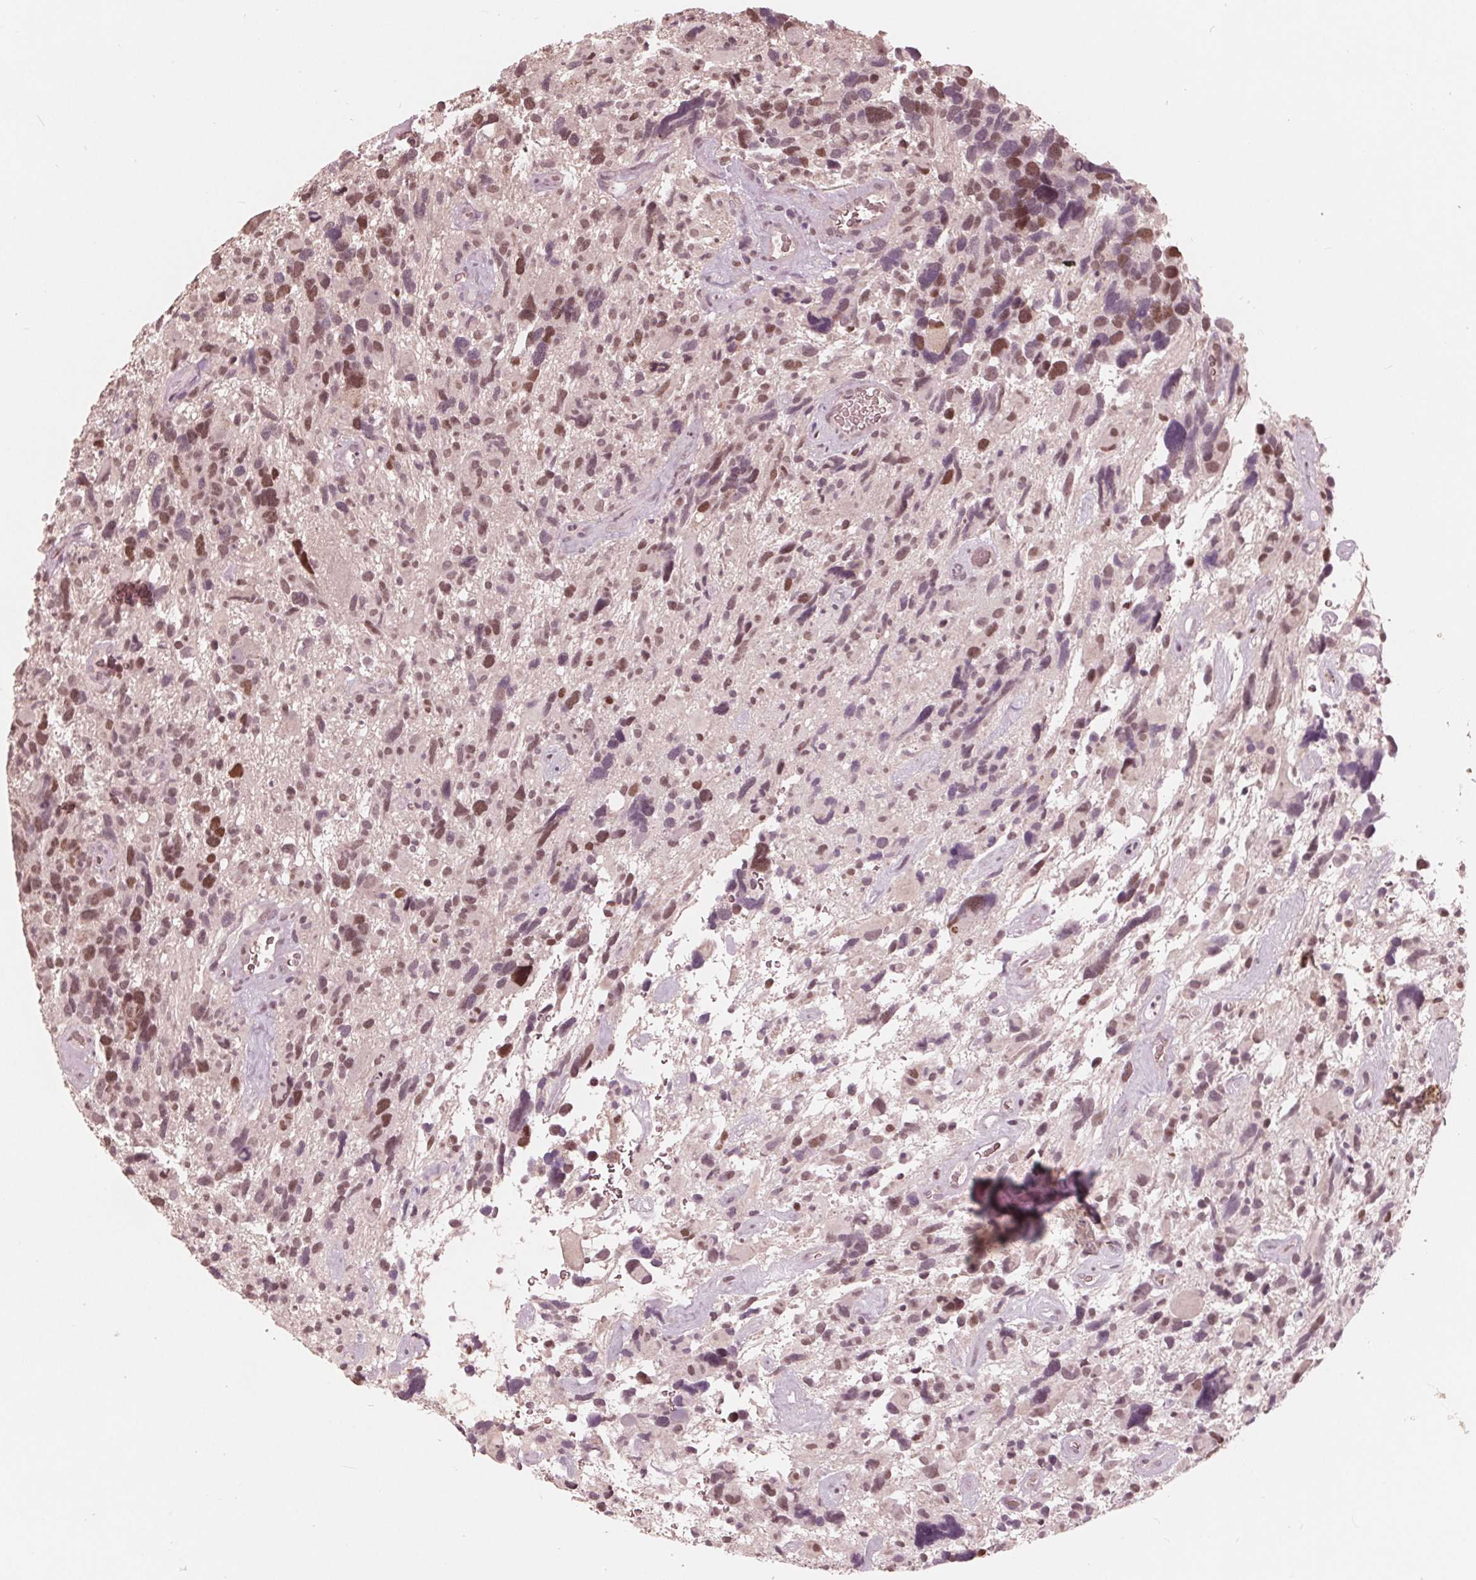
{"staining": {"intensity": "weak", "quantity": "25%-75%", "location": "nuclear"}, "tissue": "glioma", "cell_type": "Tumor cells", "image_type": "cancer", "snomed": [{"axis": "morphology", "description": "Glioma, malignant, High grade"}, {"axis": "topography", "description": "Brain"}], "caption": "Weak nuclear protein expression is appreciated in approximately 25%-75% of tumor cells in glioma. (Brightfield microscopy of DAB IHC at high magnification).", "gene": "HIRIP3", "patient": {"sex": "male", "age": 49}}